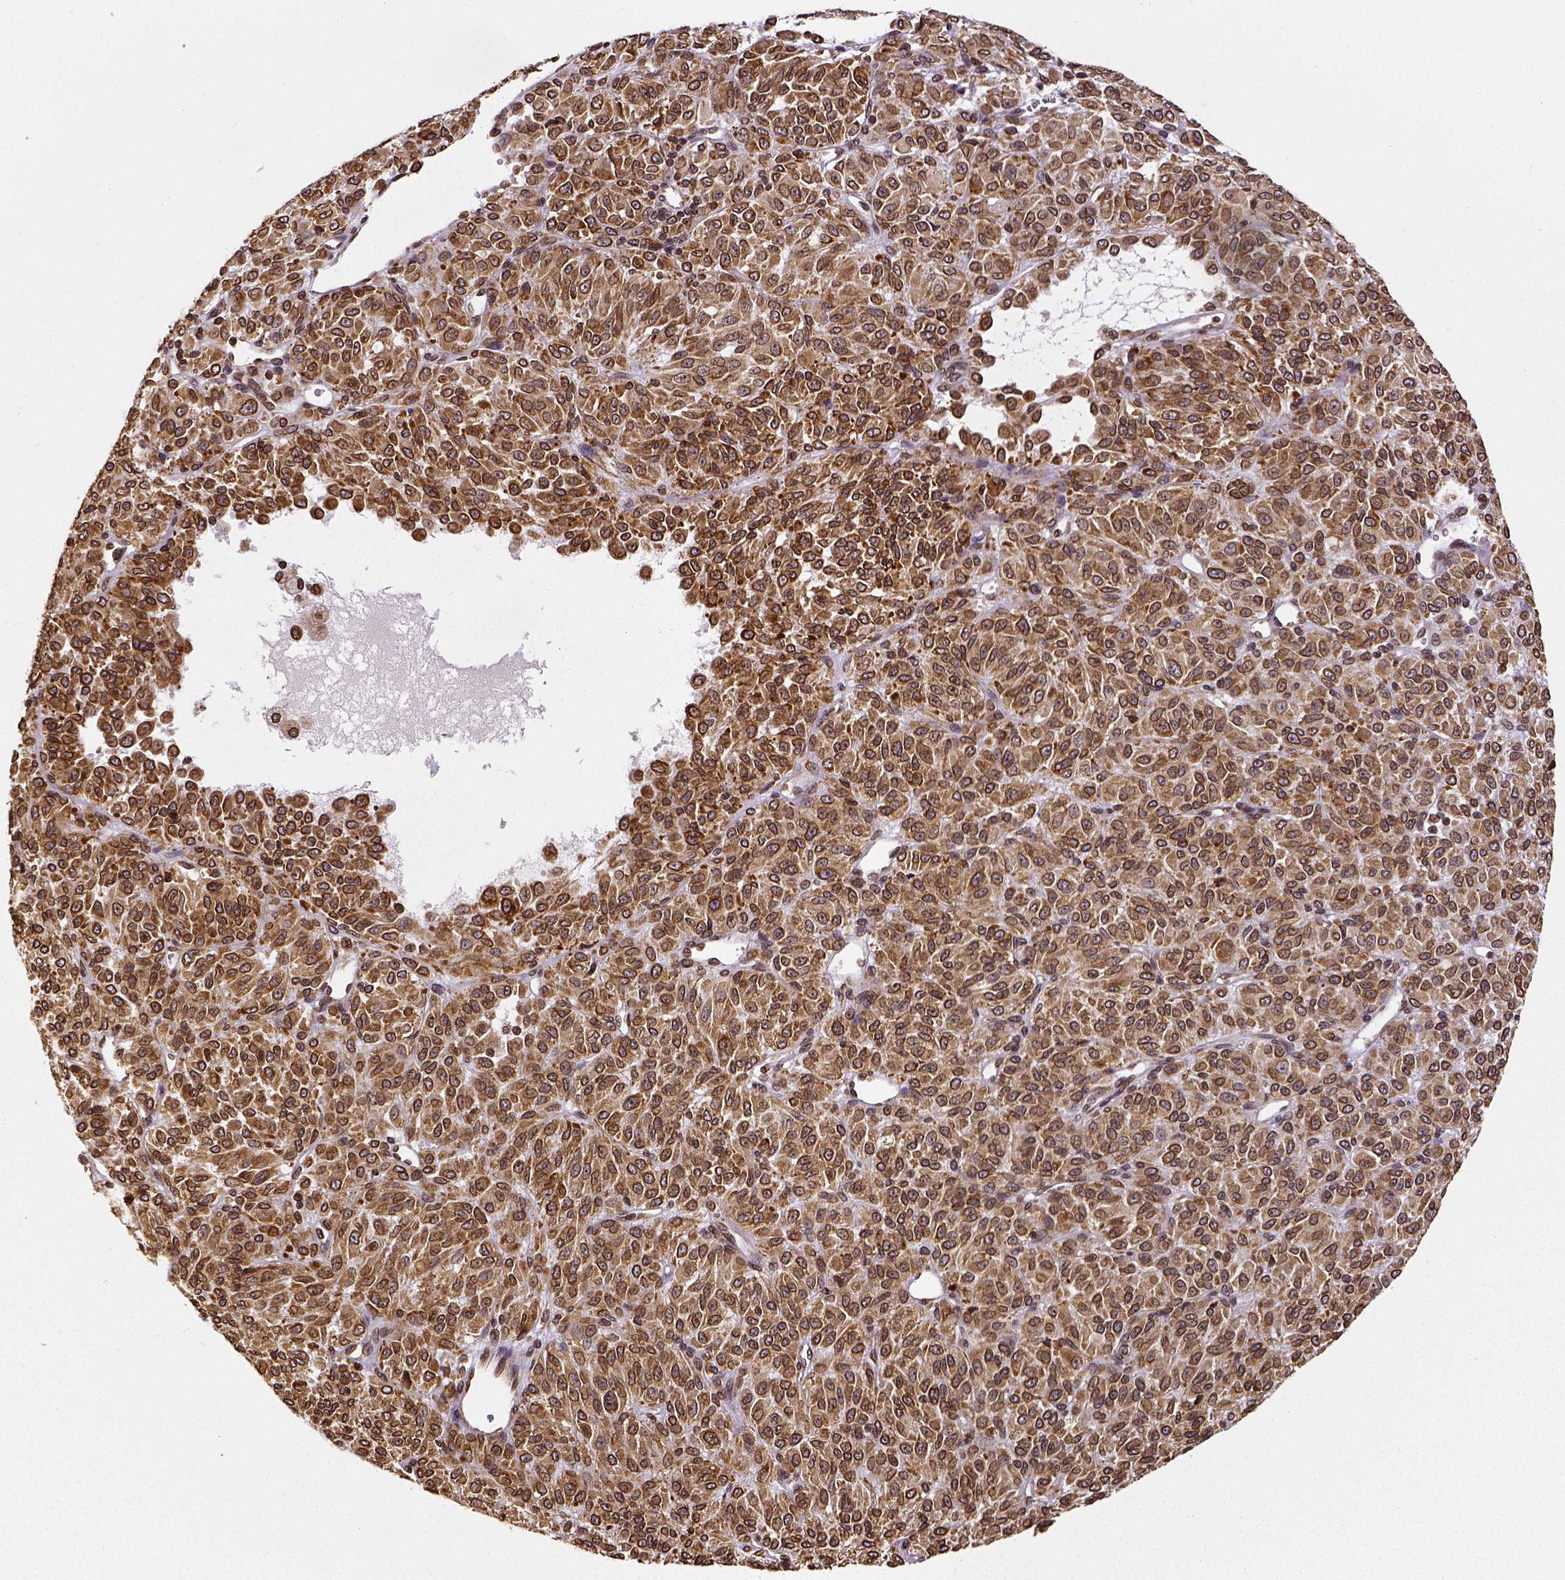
{"staining": {"intensity": "strong", "quantity": ">75%", "location": "cytoplasmic/membranous,nuclear"}, "tissue": "melanoma", "cell_type": "Tumor cells", "image_type": "cancer", "snomed": [{"axis": "morphology", "description": "Malignant melanoma, Metastatic site"}, {"axis": "topography", "description": "Brain"}], "caption": "Melanoma tissue displays strong cytoplasmic/membranous and nuclear expression in approximately >75% of tumor cells", "gene": "MTDH", "patient": {"sex": "female", "age": 56}}